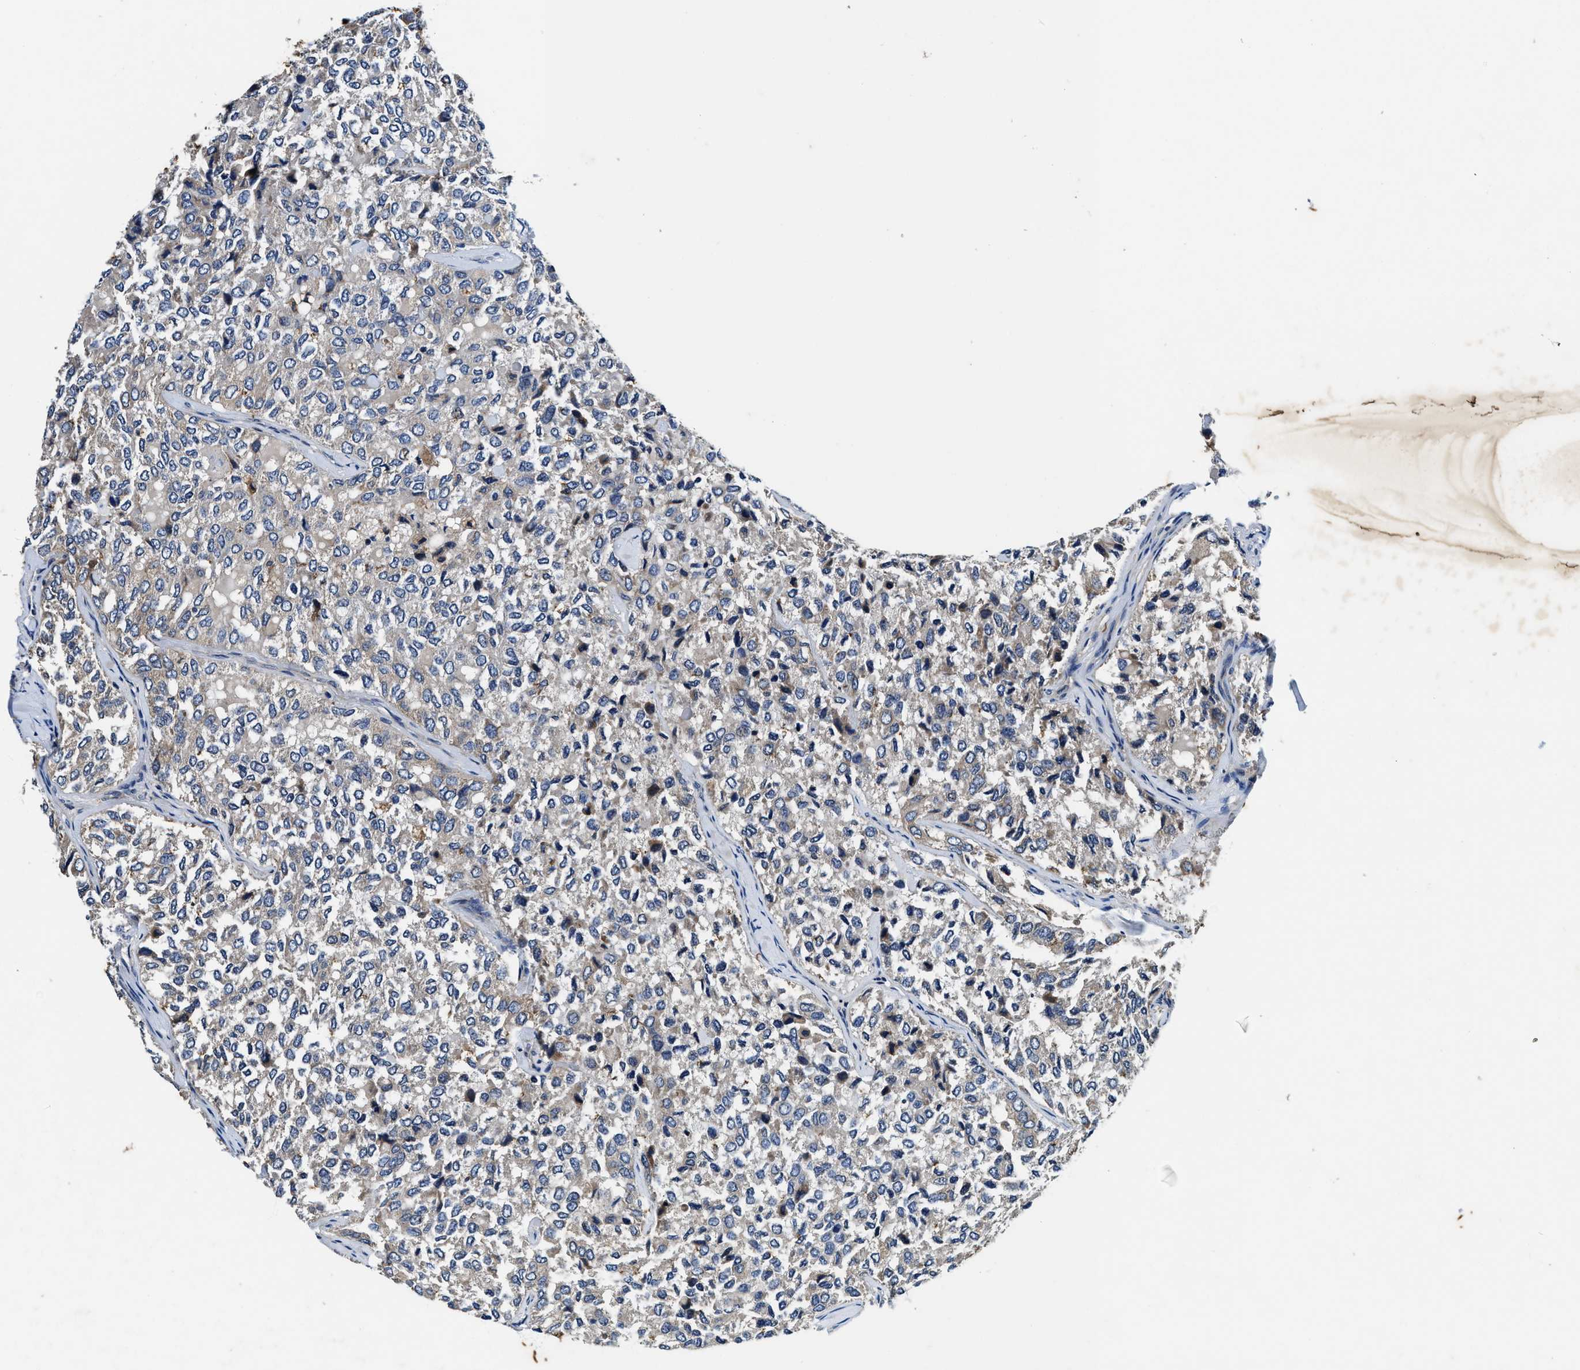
{"staining": {"intensity": "moderate", "quantity": "25%-75%", "location": "cytoplasmic/membranous"}, "tissue": "thyroid cancer", "cell_type": "Tumor cells", "image_type": "cancer", "snomed": [{"axis": "morphology", "description": "Follicular adenoma carcinoma, NOS"}, {"axis": "topography", "description": "Thyroid gland"}], "caption": "Human thyroid cancer stained with a protein marker displays moderate staining in tumor cells.", "gene": "PI4KB", "patient": {"sex": "male", "age": 75}}